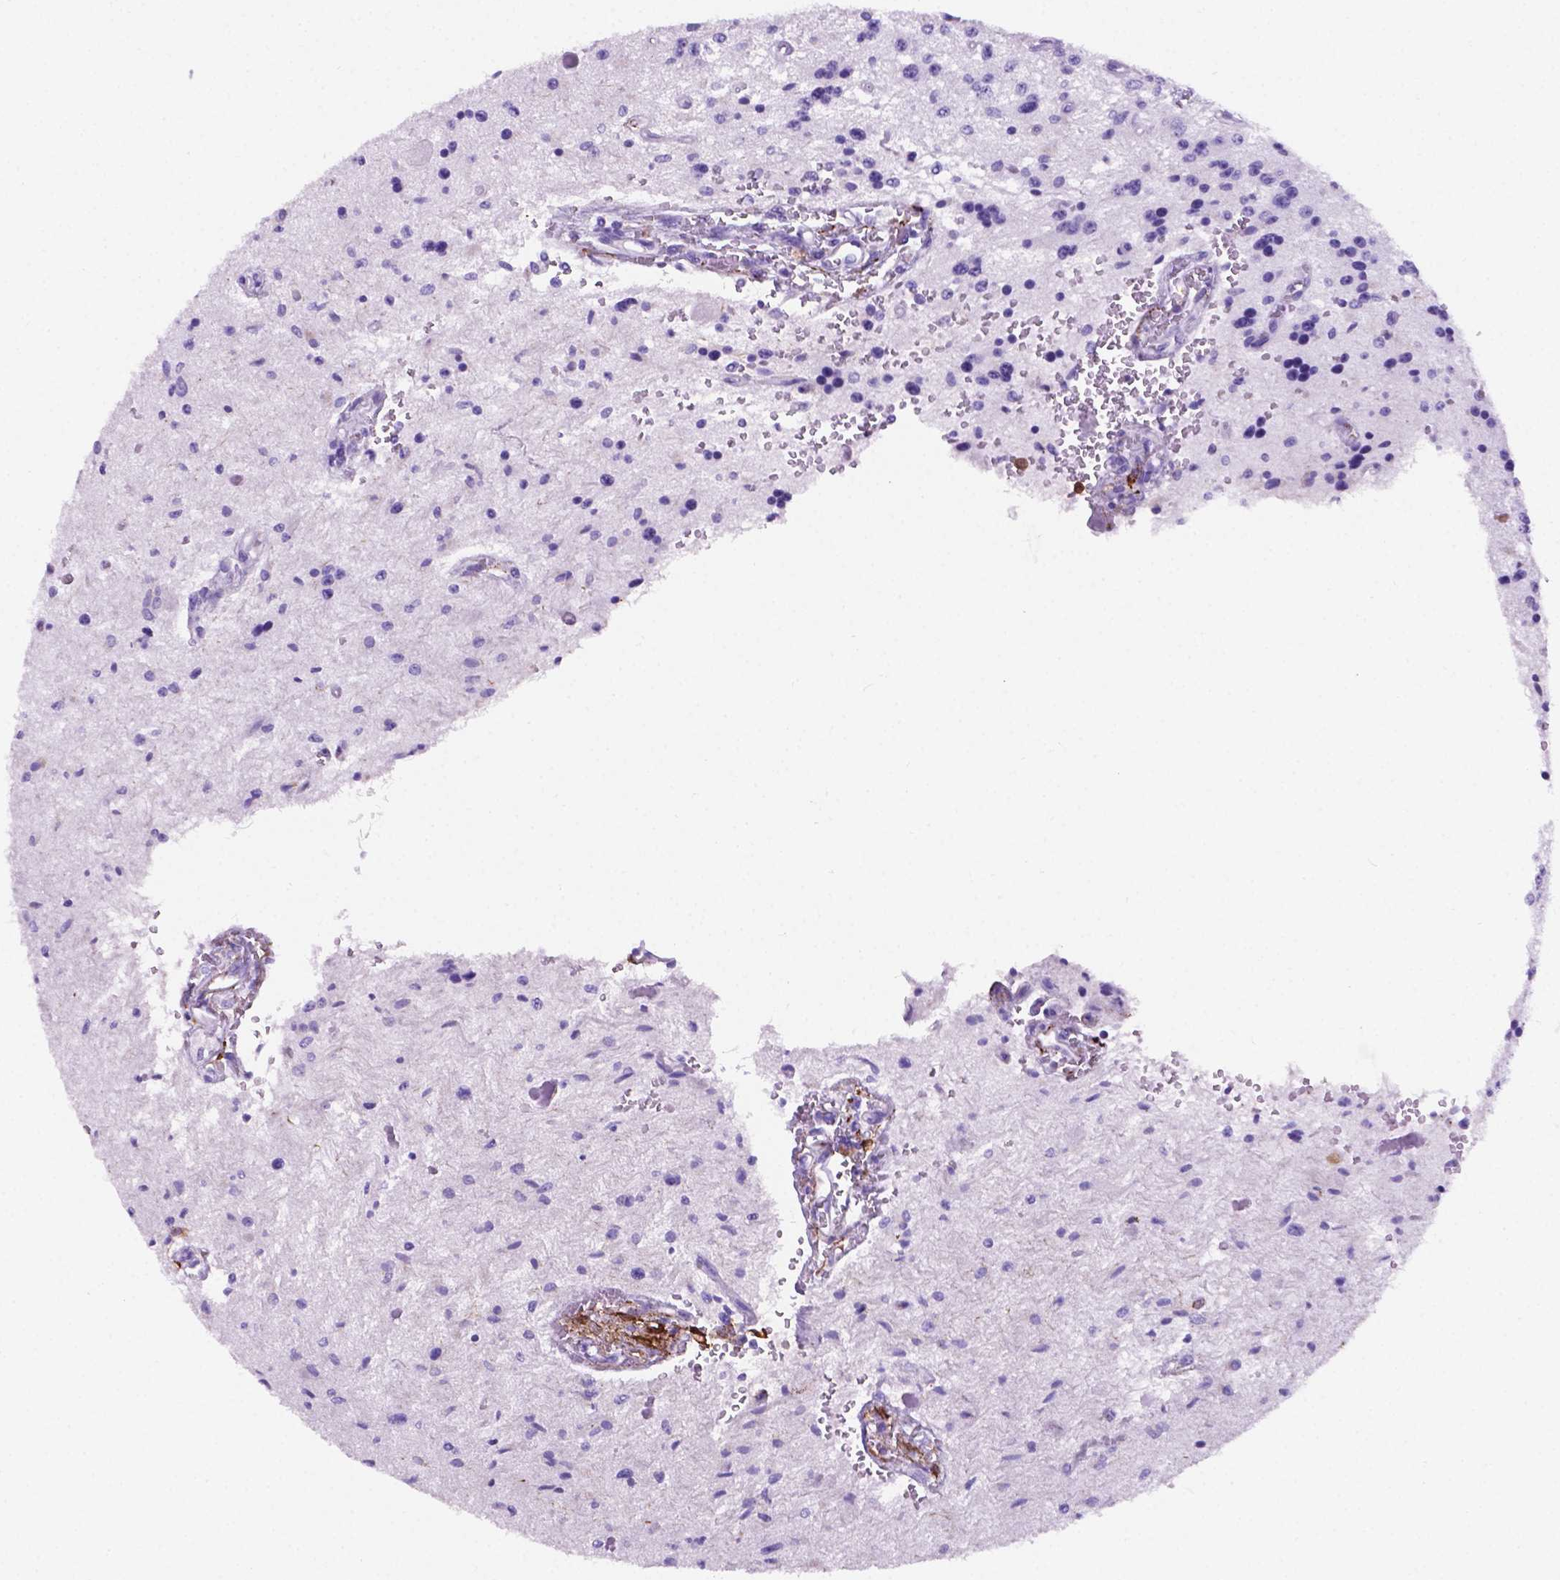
{"staining": {"intensity": "negative", "quantity": "none", "location": "none"}, "tissue": "glioma", "cell_type": "Tumor cells", "image_type": "cancer", "snomed": [{"axis": "morphology", "description": "Glioma, malignant, Low grade"}, {"axis": "topography", "description": "Cerebellum"}], "caption": "Immunohistochemical staining of glioma reveals no significant positivity in tumor cells.", "gene": "MACF1", "patient": {"sex": "female", "age": 14}}